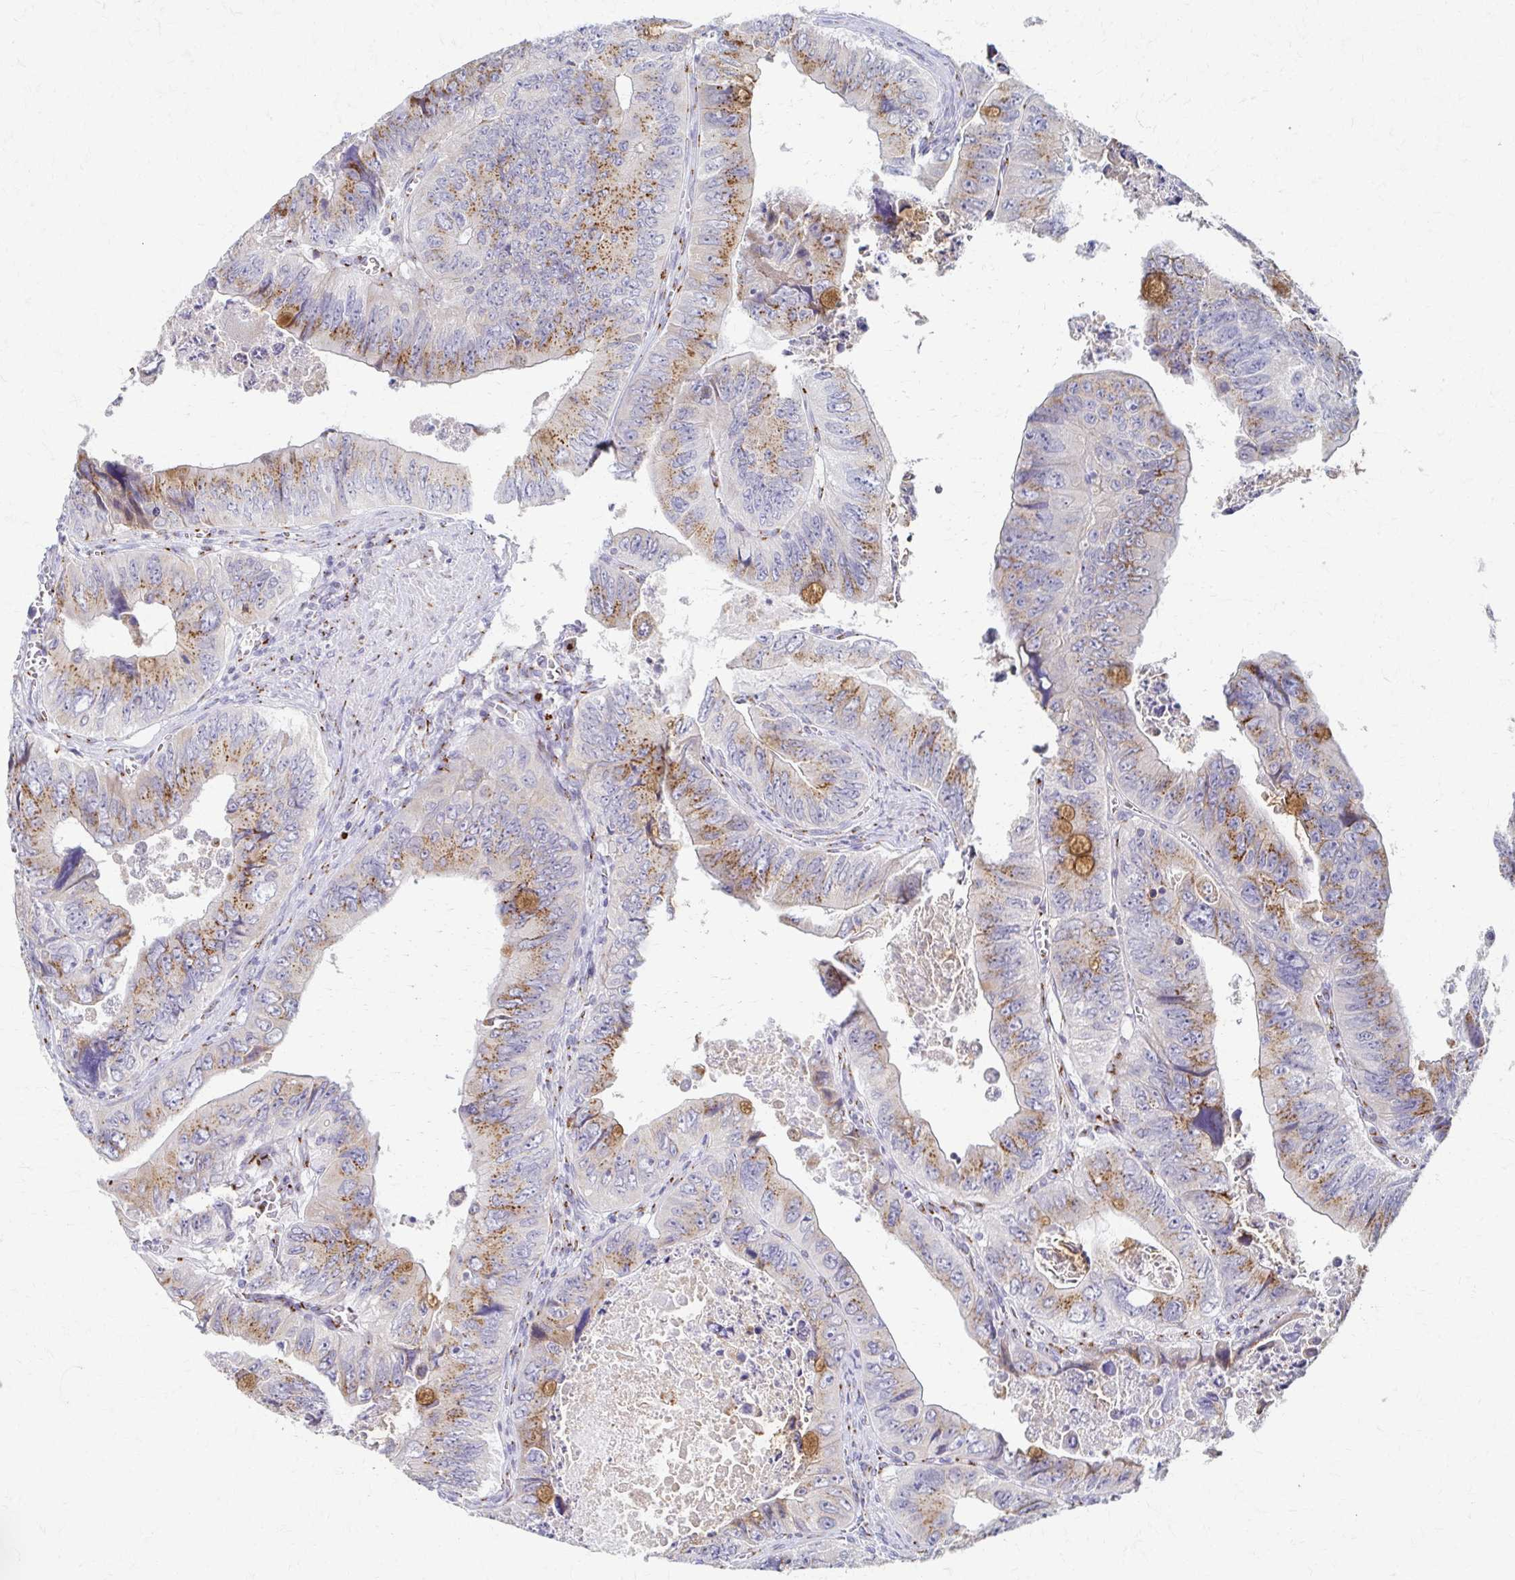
{"staining": {"intensity": "moderate", "quantity": ">75%", "location": "cytoplasmic/membranous"}, "tissue": "colorectal cancer", "cell_type": "Tumor cells", "image_type": "cancer", "snomed": [{"axis": "morphology", "description": "Adenocarcinoma, NOS"}, {"axis": "topography", "description": "Colon"}], "caption": "A medium amount of moderate cytoplasmic/membranous staining is present in approximately >75% of tumor cells in colorectal cancer tissue.", "gene": "TM9SF1", "patient": {"sex": "female", "age": 84}}